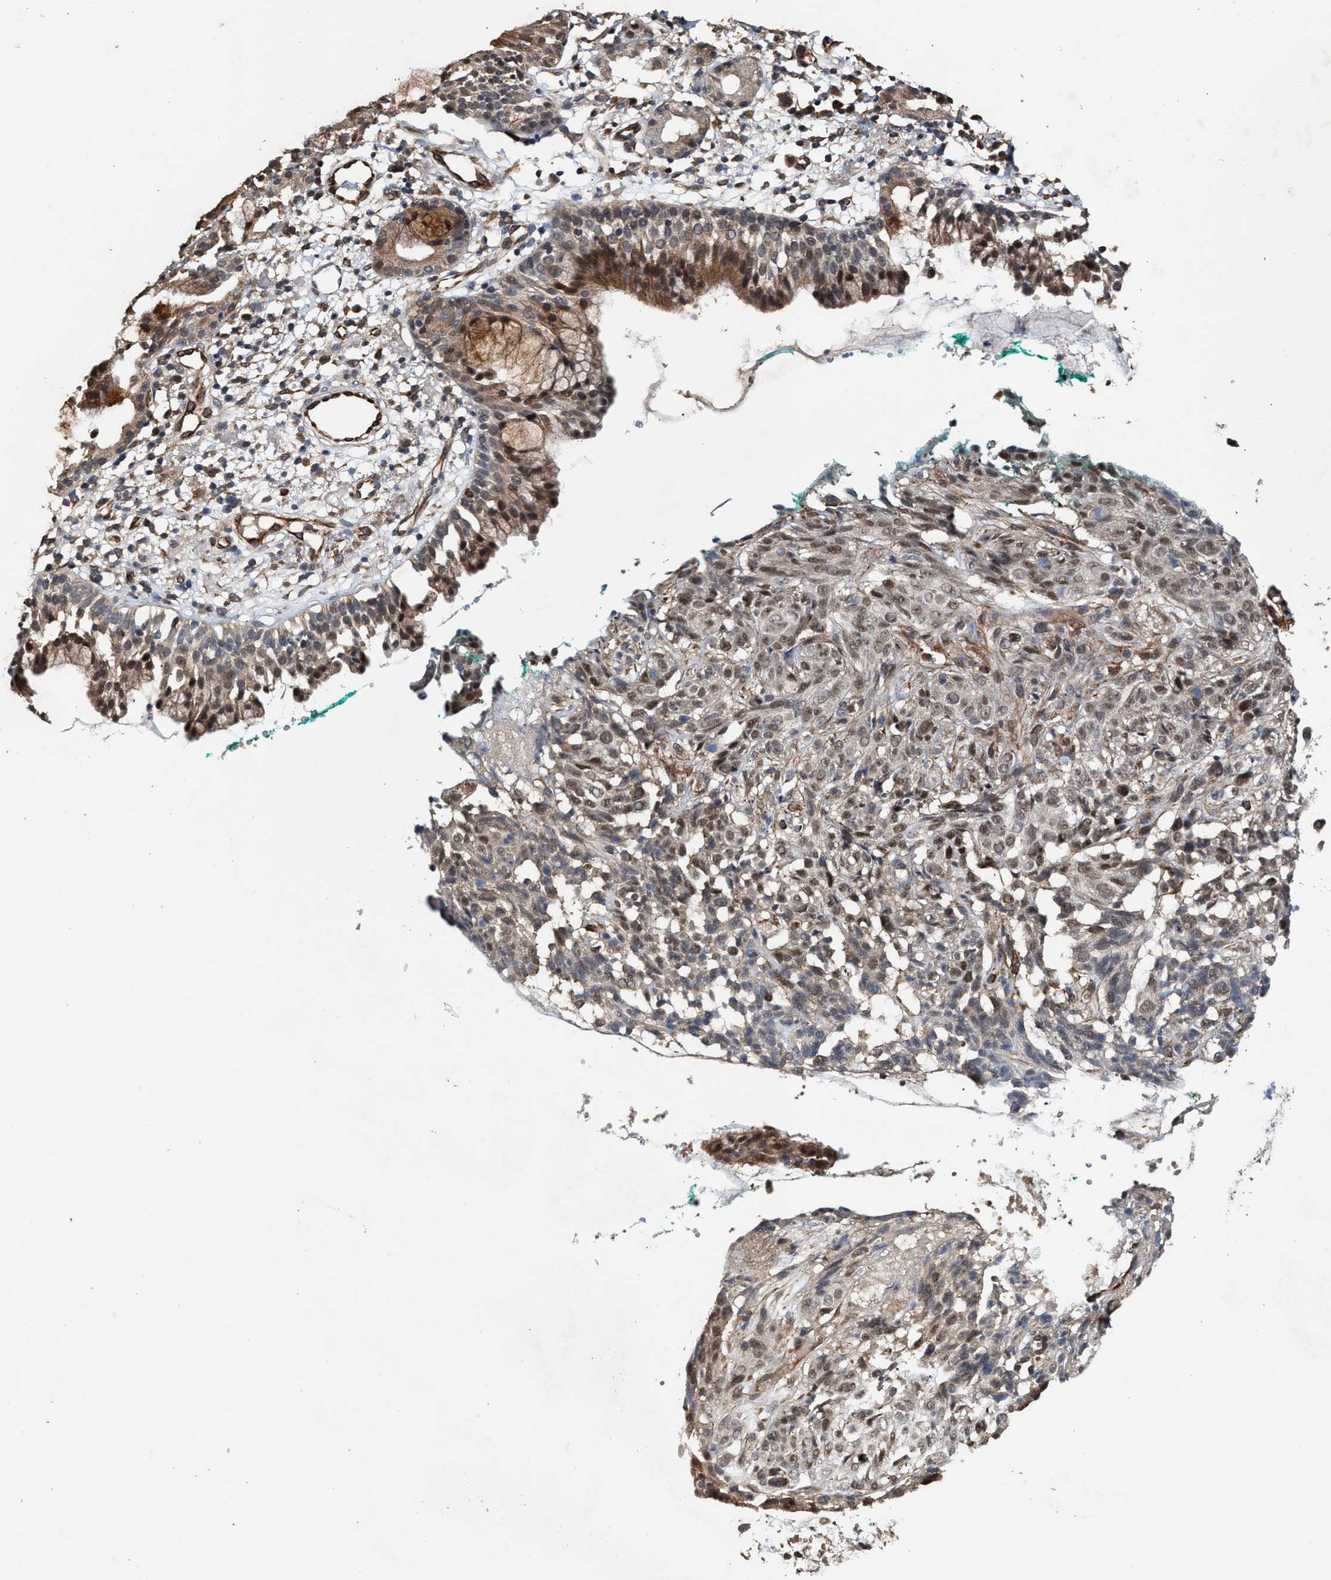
{"staining": {"intensity": "moderate", "quantity": ">75%", "location": "cytoplasmic/membranous,nuclear"}, "tissue": "nasopharynx", "cell_type": "Respiratory epithelial cells", "image_type": "normal", "snomed": [{"axis": "morphology", "description": "Normal tissue, NOS"}, {"axis": "morphology", "description": "Basal cell carcinoma"}, {"axis": "topography", "description": "Cartilage tissue"}, {"axis": "topography", "description": "Nasopharynx"}, {"axis": "topography", "description": "Oral tissue"}], "caption": "Nasopharynx stained for a protein (brown) reveals moderate cytoplasmic/membranous,nuclear positive positivity in approximately >75% of respiratory epithelial cells.", "gene": "ZNHIT6", "patient": {"sex": "female", "age": 77}}